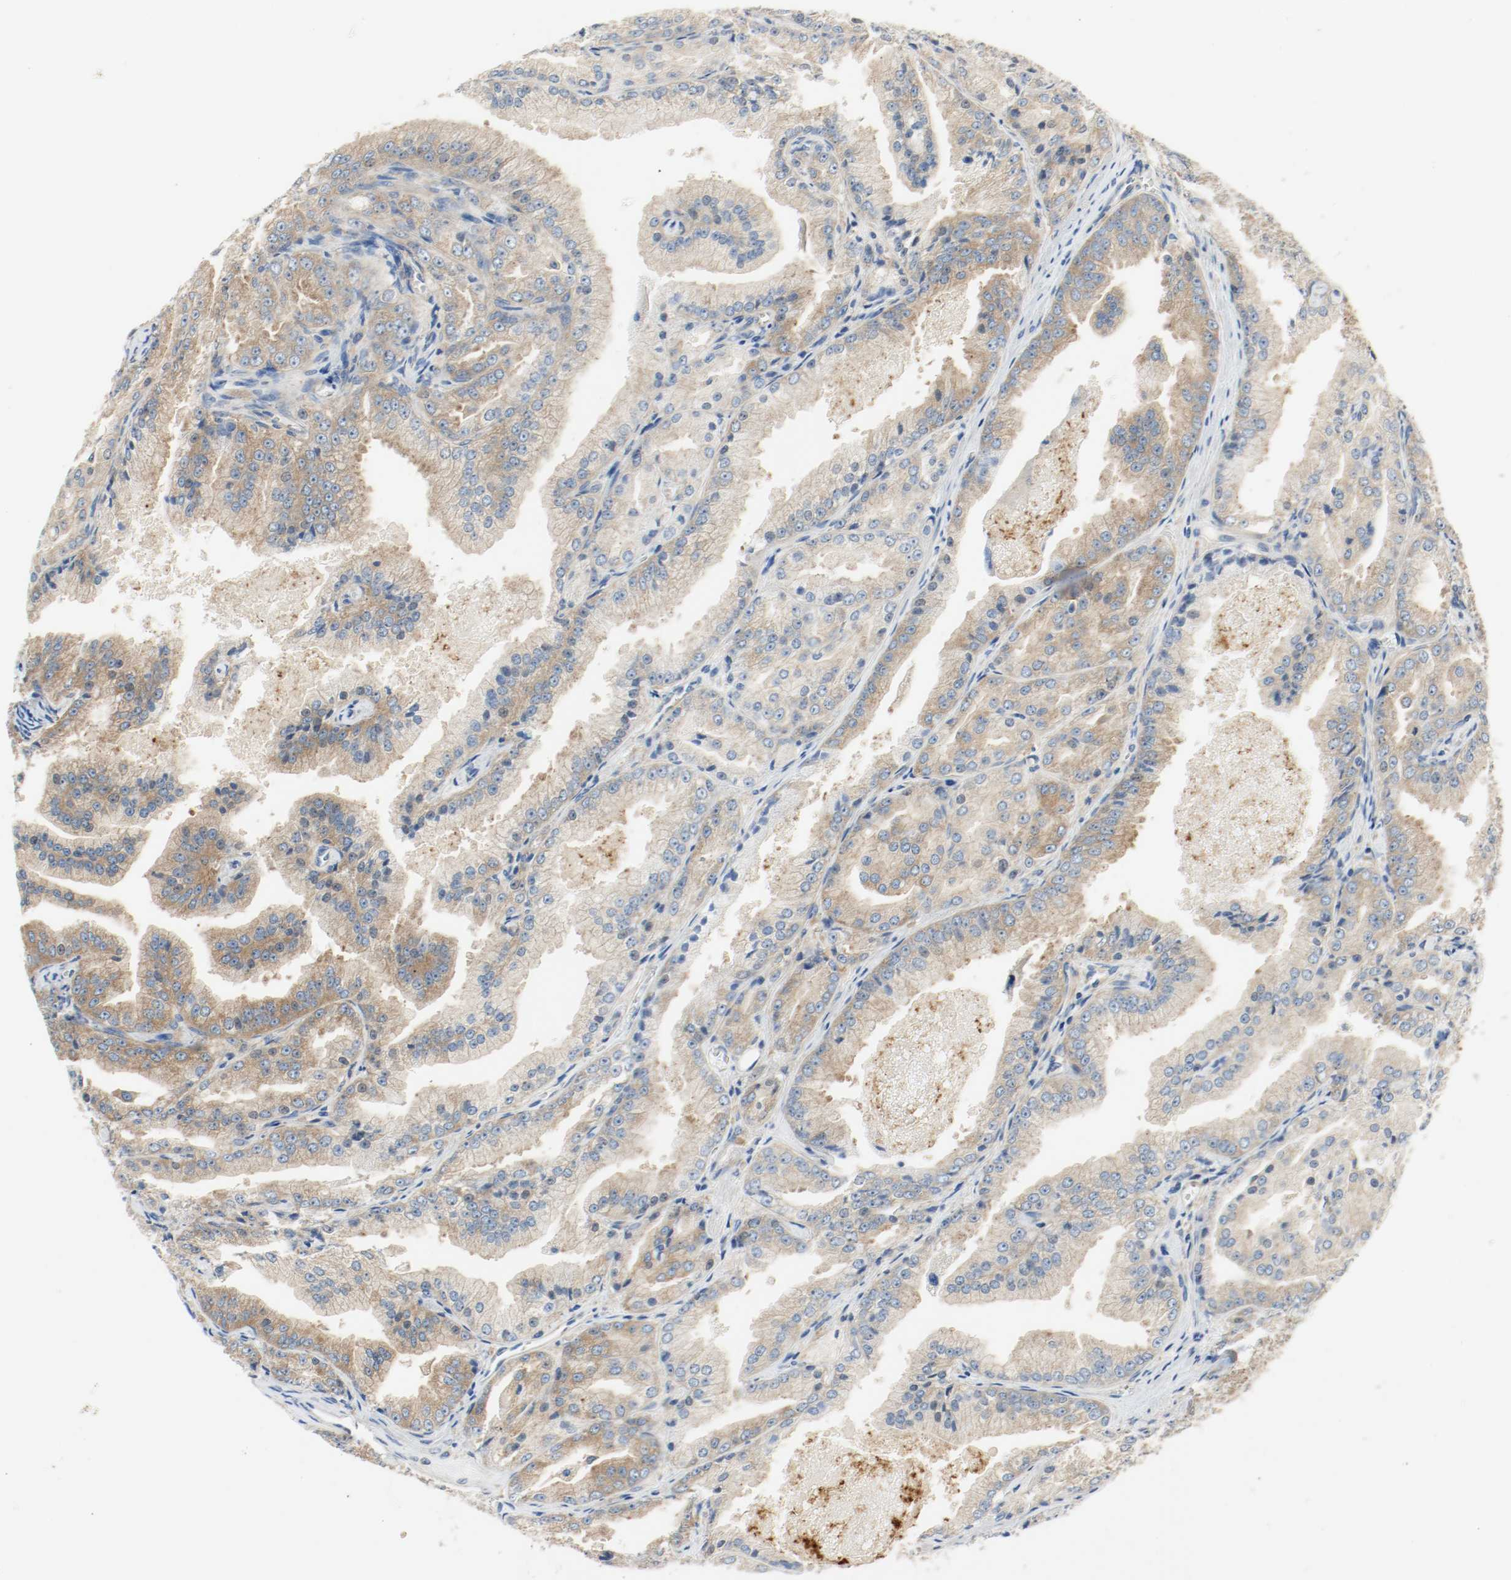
{"staining": {"intensity": "moderate", "quantity": ">75%", "location": "cytoplasmic/membranous"}, "tissue": "prostate cancer", "cell_type": "Tumor cells", "image_type": "cancer", "snomed": [{"axis": "morphology", "description": "Adenocarcinoma, High grade"}, {"axis": "topography", "description": "Prostate"}], "caption": "Moderate cytoplasmic/membranous positivity is present in approximately >75% of tumor cells in prostate cancer. (DAB IHC, brown staining for protein, blue staining for nuclei).", "gene": "HGS", "patient": {"sex": "male", "age": 61}}